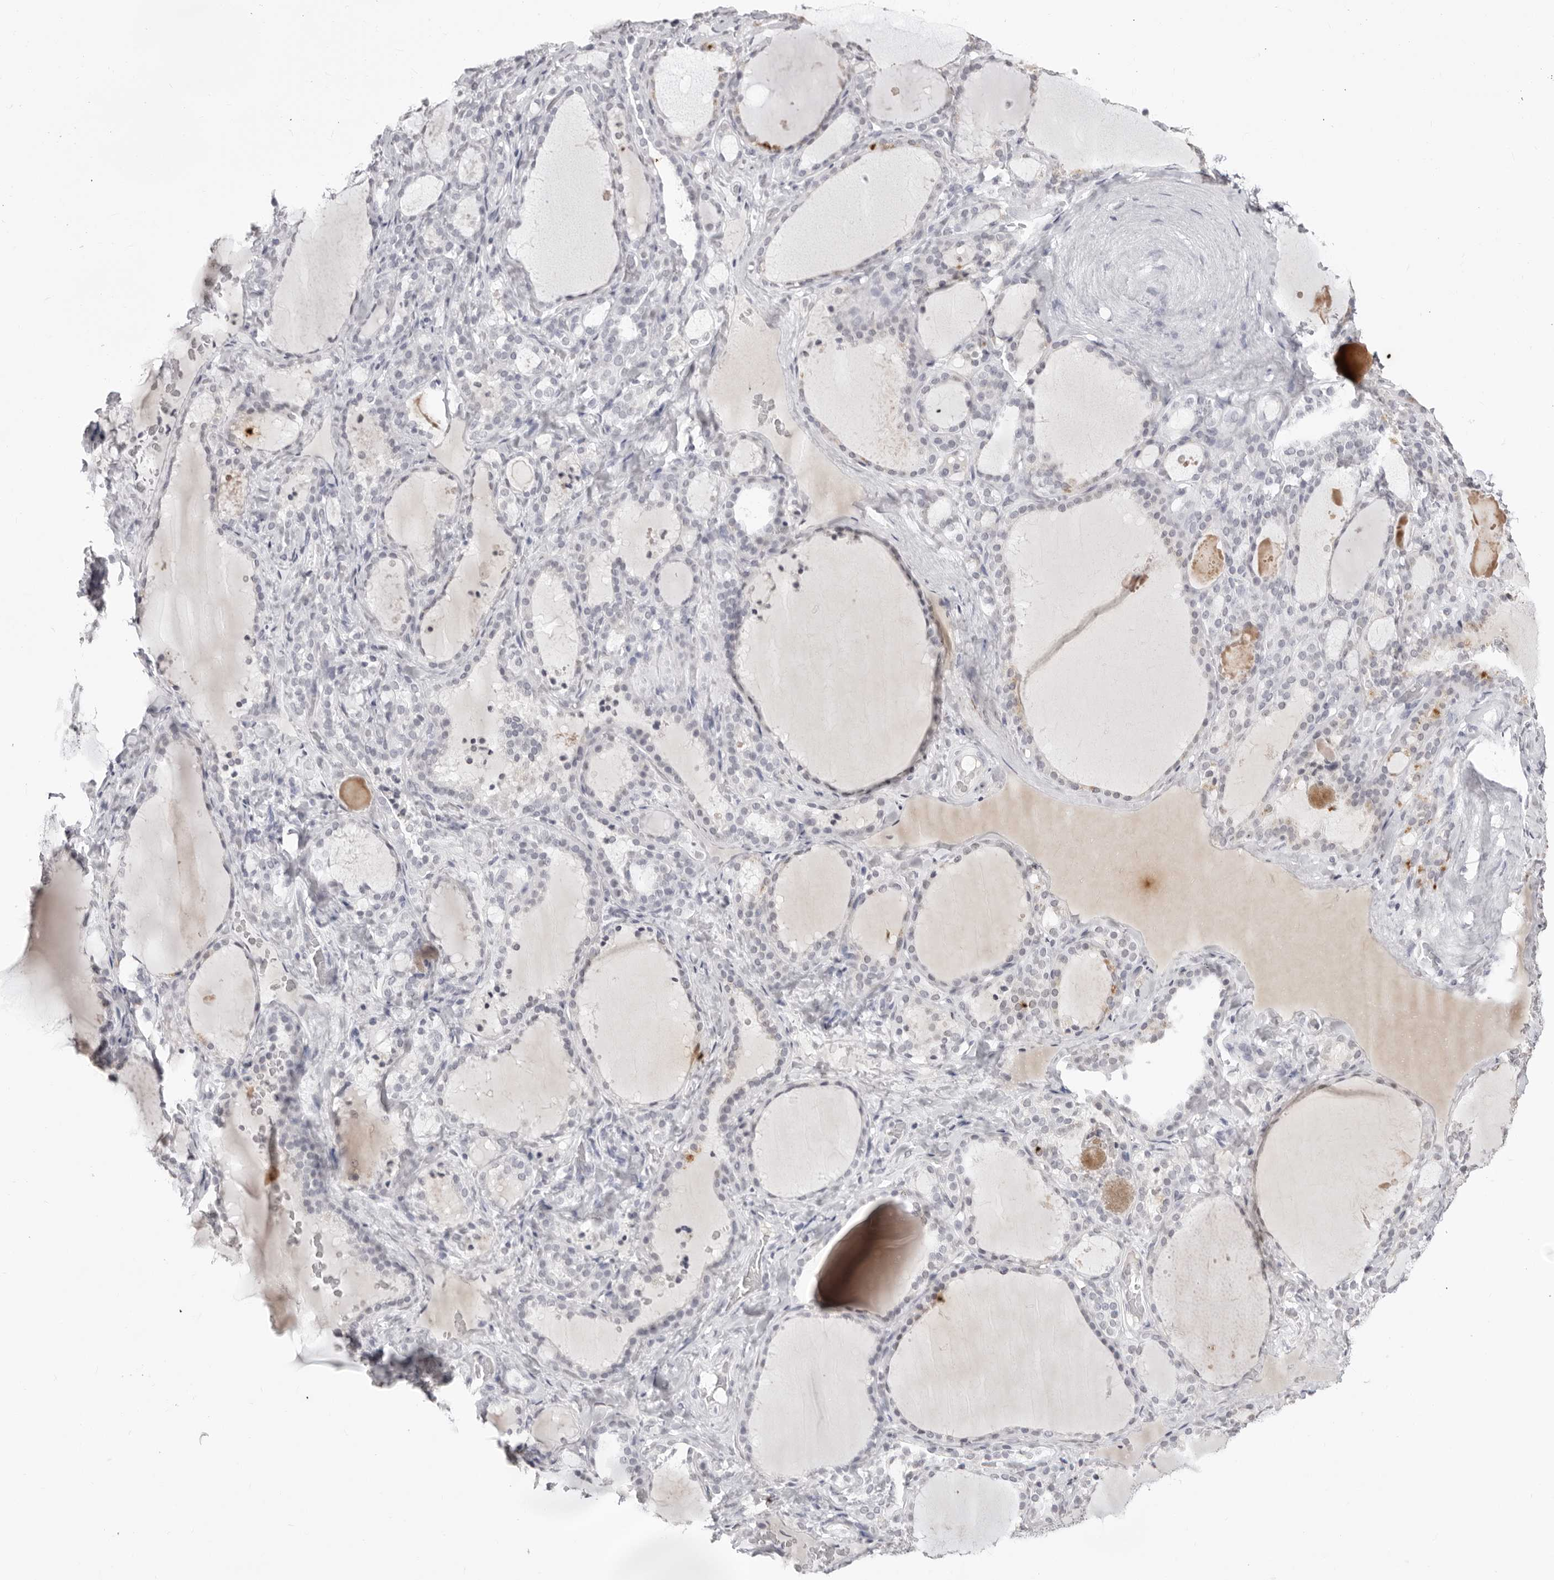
{"staining": {"intensity": "negative", "quantity": "none", "location": "none"}, "tissue": "thyroid gland", "cell_type": "Glandular cells", "image_type": "normal", "snomed": [{"axis": "morphology", "description": "Normal tissue, NOS"}, {"axis": "topography", "description": "Thyroid gland"}], "caption": "Histopathology image shows no significant protein staining in glandular cells of benign thyroid gland.", "gene": "CST5", "patient": {"sex": "female", "age": 22}}